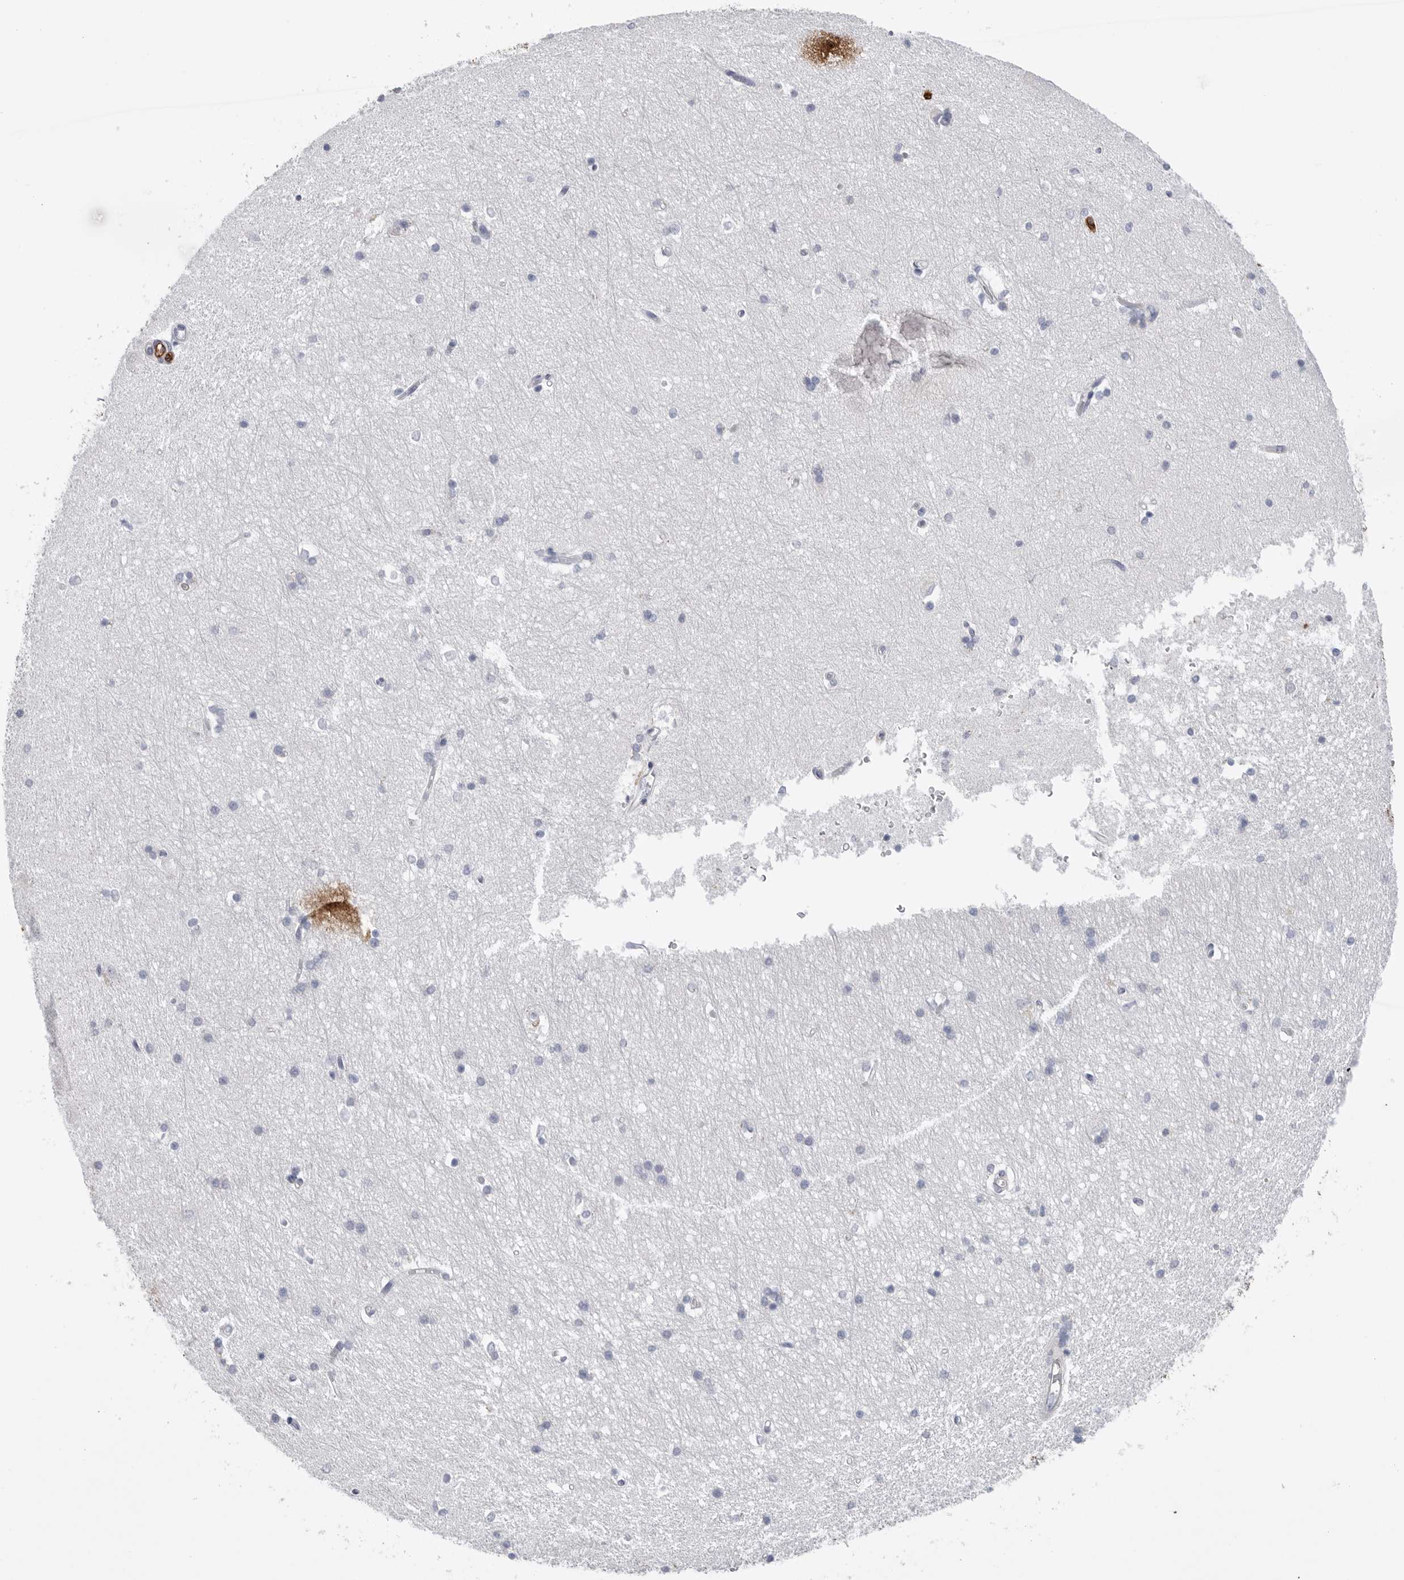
{"staining": {"intensity": "negative", "quantity": "none", "location": "none"}, "tissue": "hippocampus", "cell_type": "Glial cells", "image_type": "normal", "snomed": [{"axis": "morphology", "description": "Normal tissue, NOS"}, {"axis": "topography", "description": "Hippocampus"}], "caption": "Immunohistochemistry (IHC) micrograph of normal hippocampus: human hippocampus stained with DAB (3,3'-diaminobenzidine) demonstrates no significant protein expression in glial cells. (Immunohistochemistry, brightfield microscopy, high magnification).", "gene": "CYB561D1", "patient": {"sex": "male", "age": 45}}